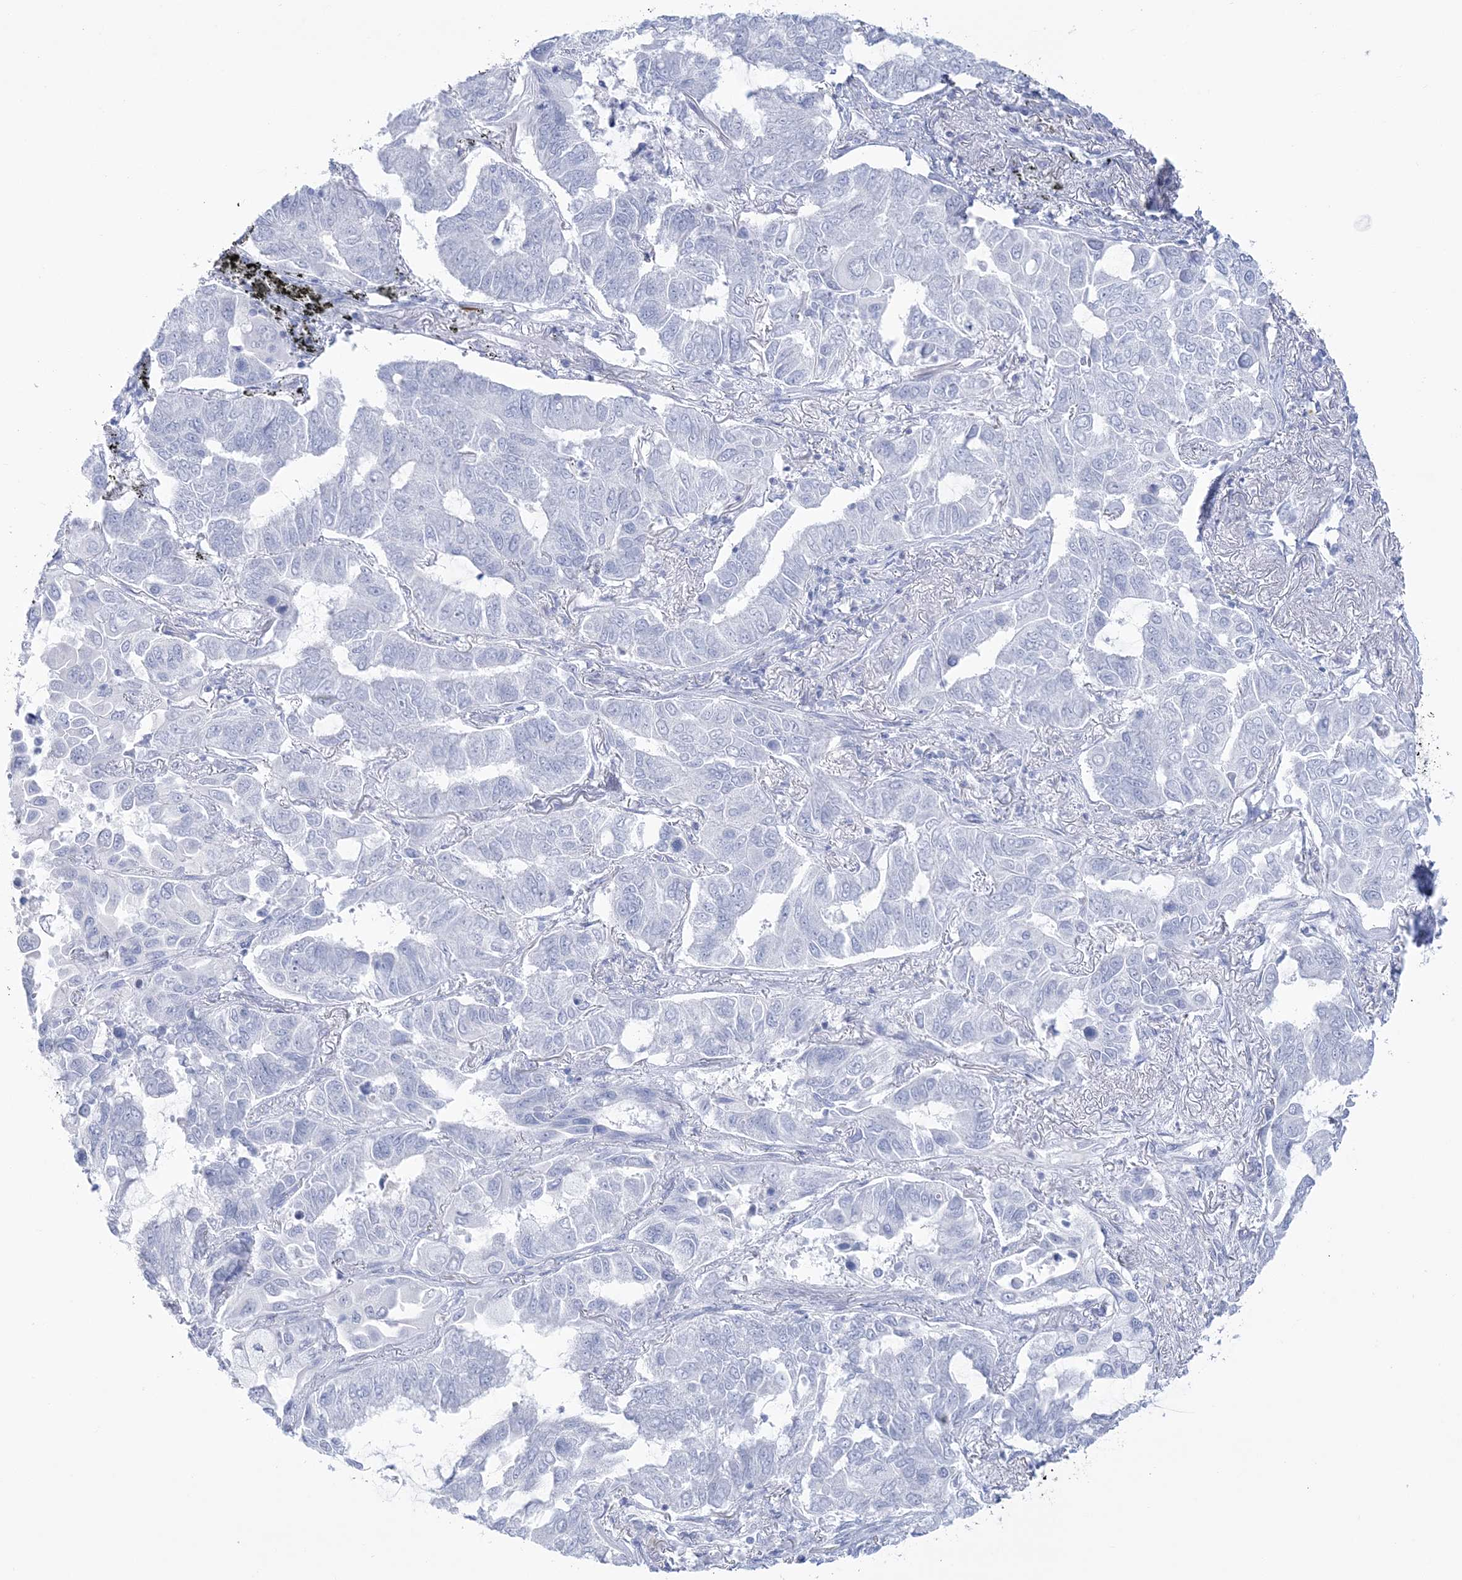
{"staining": {"intensity": "negative", "quantity": "none", "location": "none"}, "tissue": "lung cancer", "cell_type": "Tumor cells", "image_type": "cancer", "snomed": [{"axis": "morphology", "description": "Adenocarcinoma, NOS"}, {"axis": "topography", "description": "Lung"}], "caption": "A histopathology image of human lung adenocarcinoma is negative for staining in tumor cells.", "gene": "RBP2", "patient": {"sex": "male", "age": 64}}